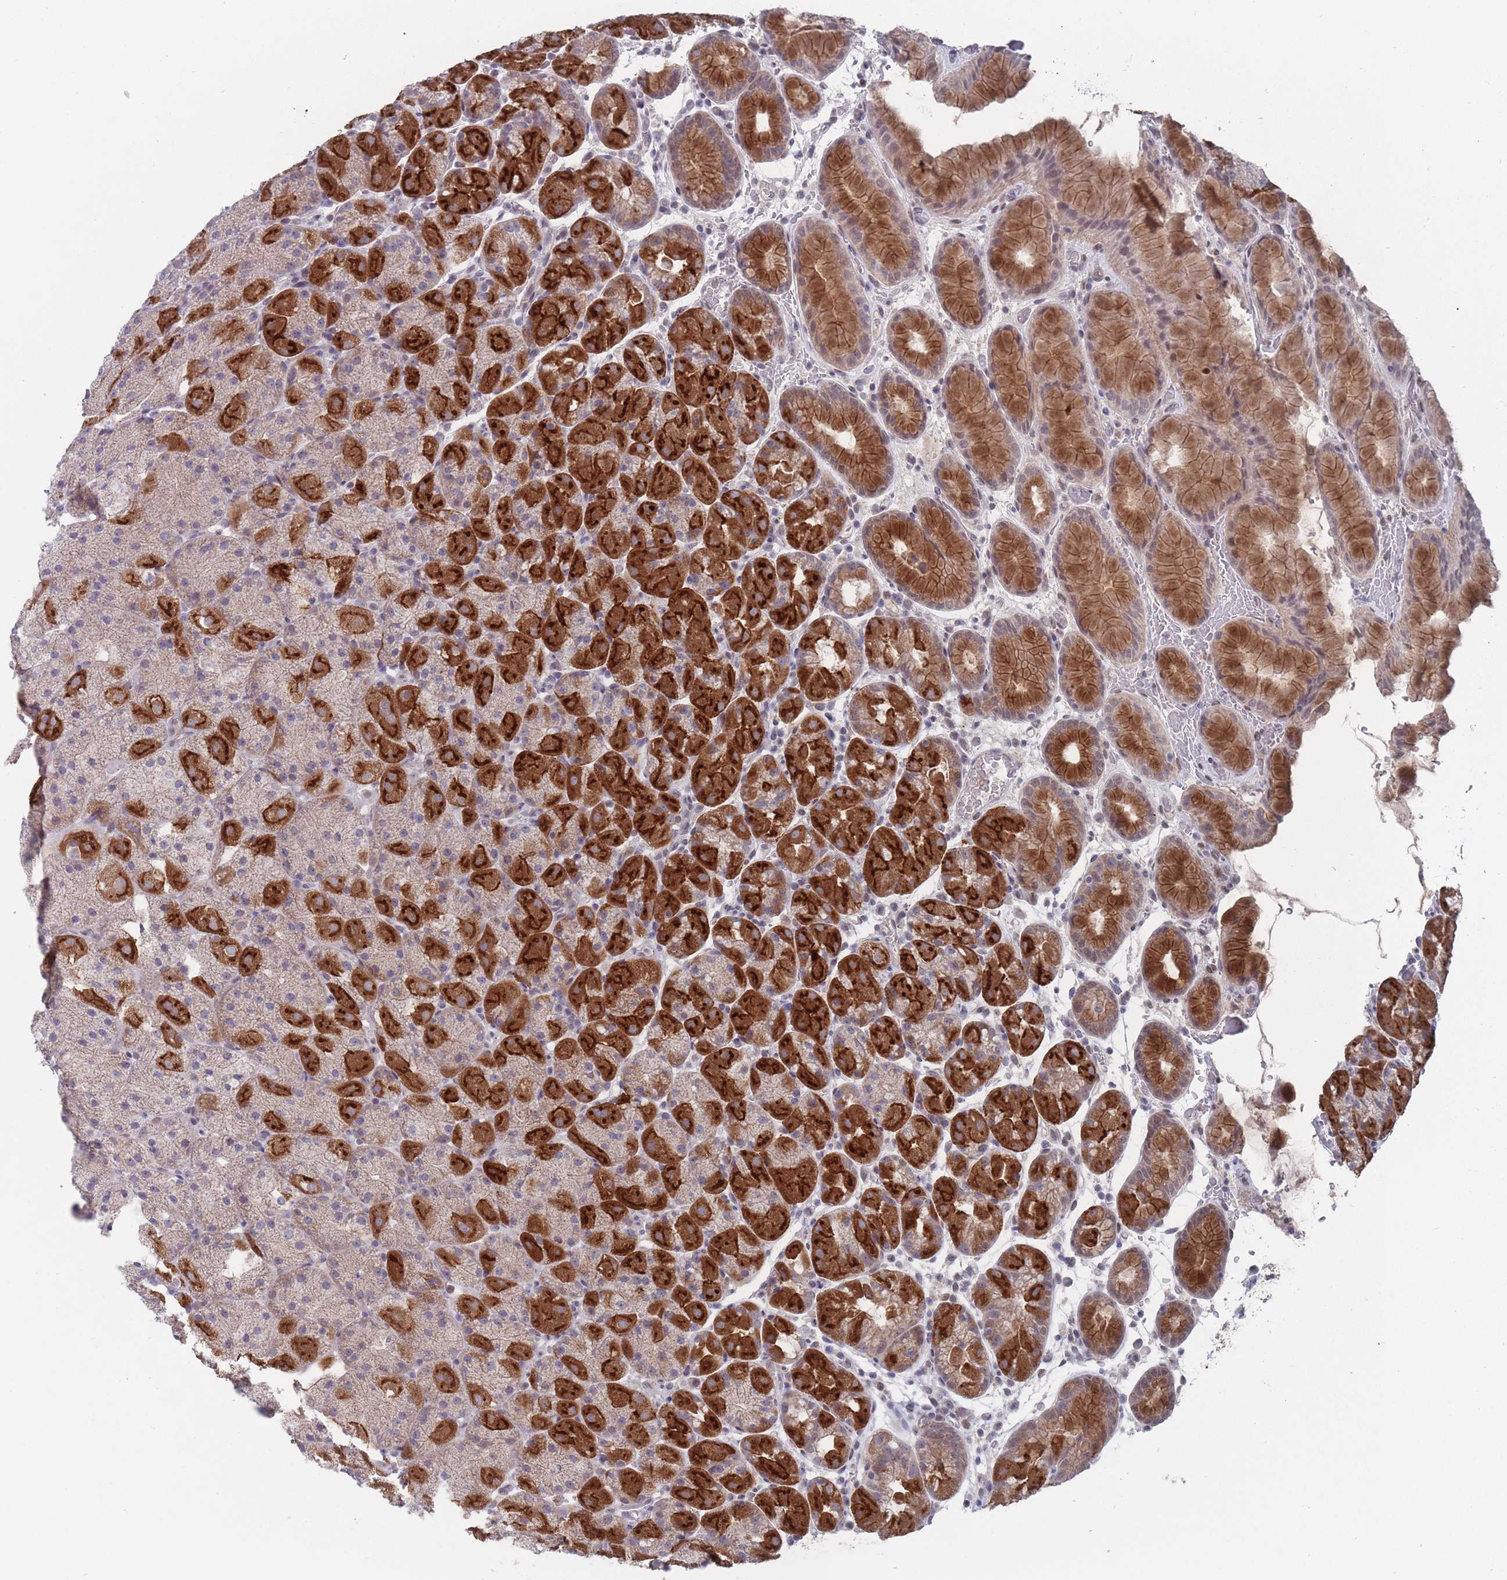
{"staining": {"intensity": "strong", "quantity": "25%-75%", "location": "cytoplasmic/membranous"}, "tissue": "stomach", "cell_type": "Glandular cells", "image_type": "normal", "snomed": [{"axis": "morphology", "description": "Normal tissue, NOS"}, {"axis": "topography", "description": "Stomach, upper"}, {"axis": "topography", "description": "Stomach, lower"}], "caption": "A brown stain highlights strong cytoplasmic/membranous expression of a protein in glandular cells of normal human stomach. Using DAB (3,3'-diaminobenzidine) (brown) and hematoxylin (blue) stains, captured at high magnification using brightfield microscopy.", "gene": "PEX7", "patient": {"sex": "male", "age": 67}}